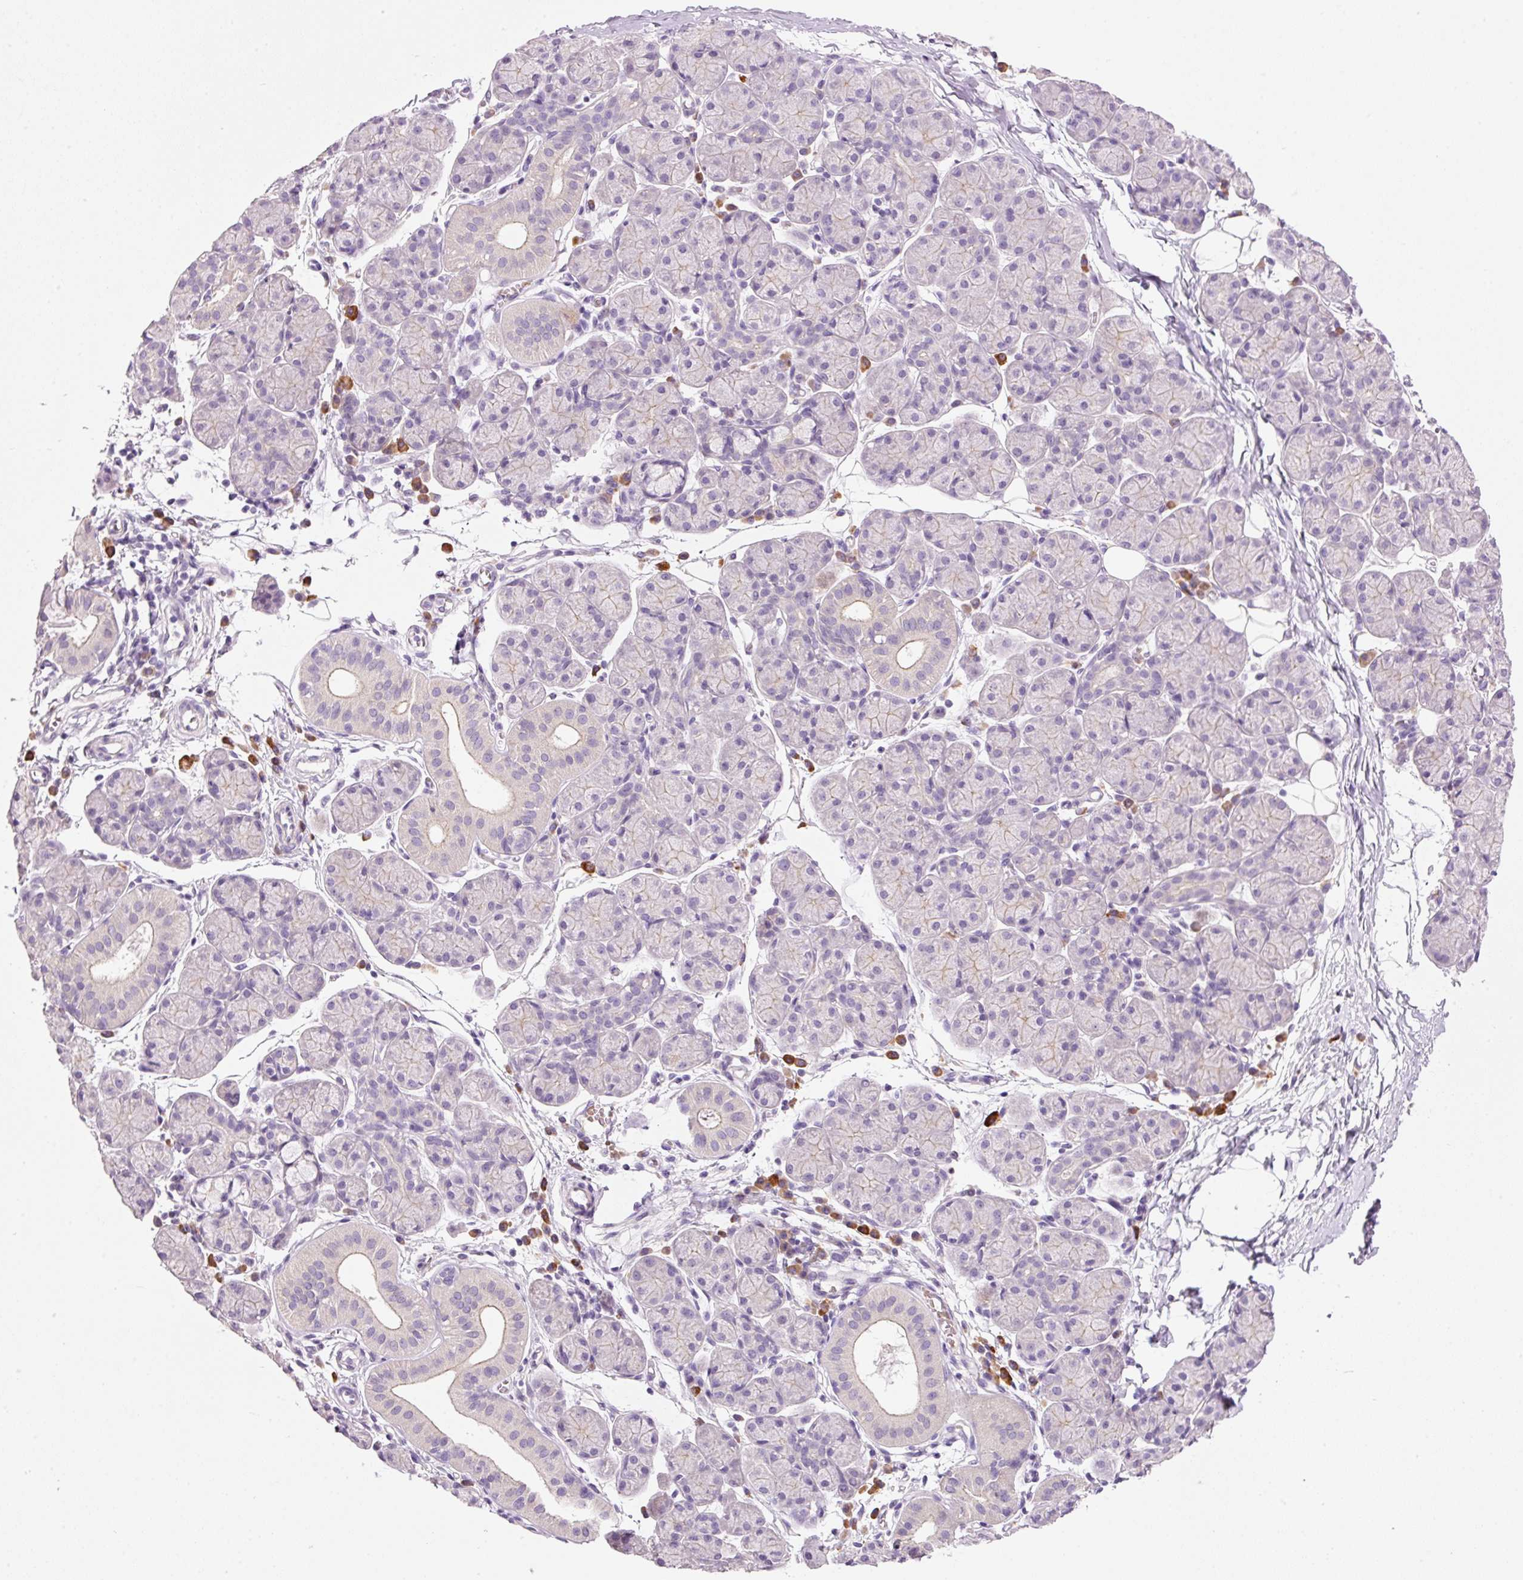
{"staining": {"intensity": "weak", "quantity": "<25%", "location": "cytoplasmic/membranous"}, "tissue": "salivary gland", "cell_type": "Glandular cells", "image_type": "normal", "snomed": [{"axis": "morphology", "description": "Normal tissue, NOS"}, {"axis": "morphology", "description": "Inflammation, NOS"}, {"axis": "topography", "description": "Lymph node"}, {"axis": "topography", "description": "Salivary gland"}], "caption": "High power microscopy image of an IHC micrograph of unremarkable salivary gland, revealing no significant staining in glandular cells.", "gene": "TENT5C", "patient": {"sex": "male", "age": 3}}